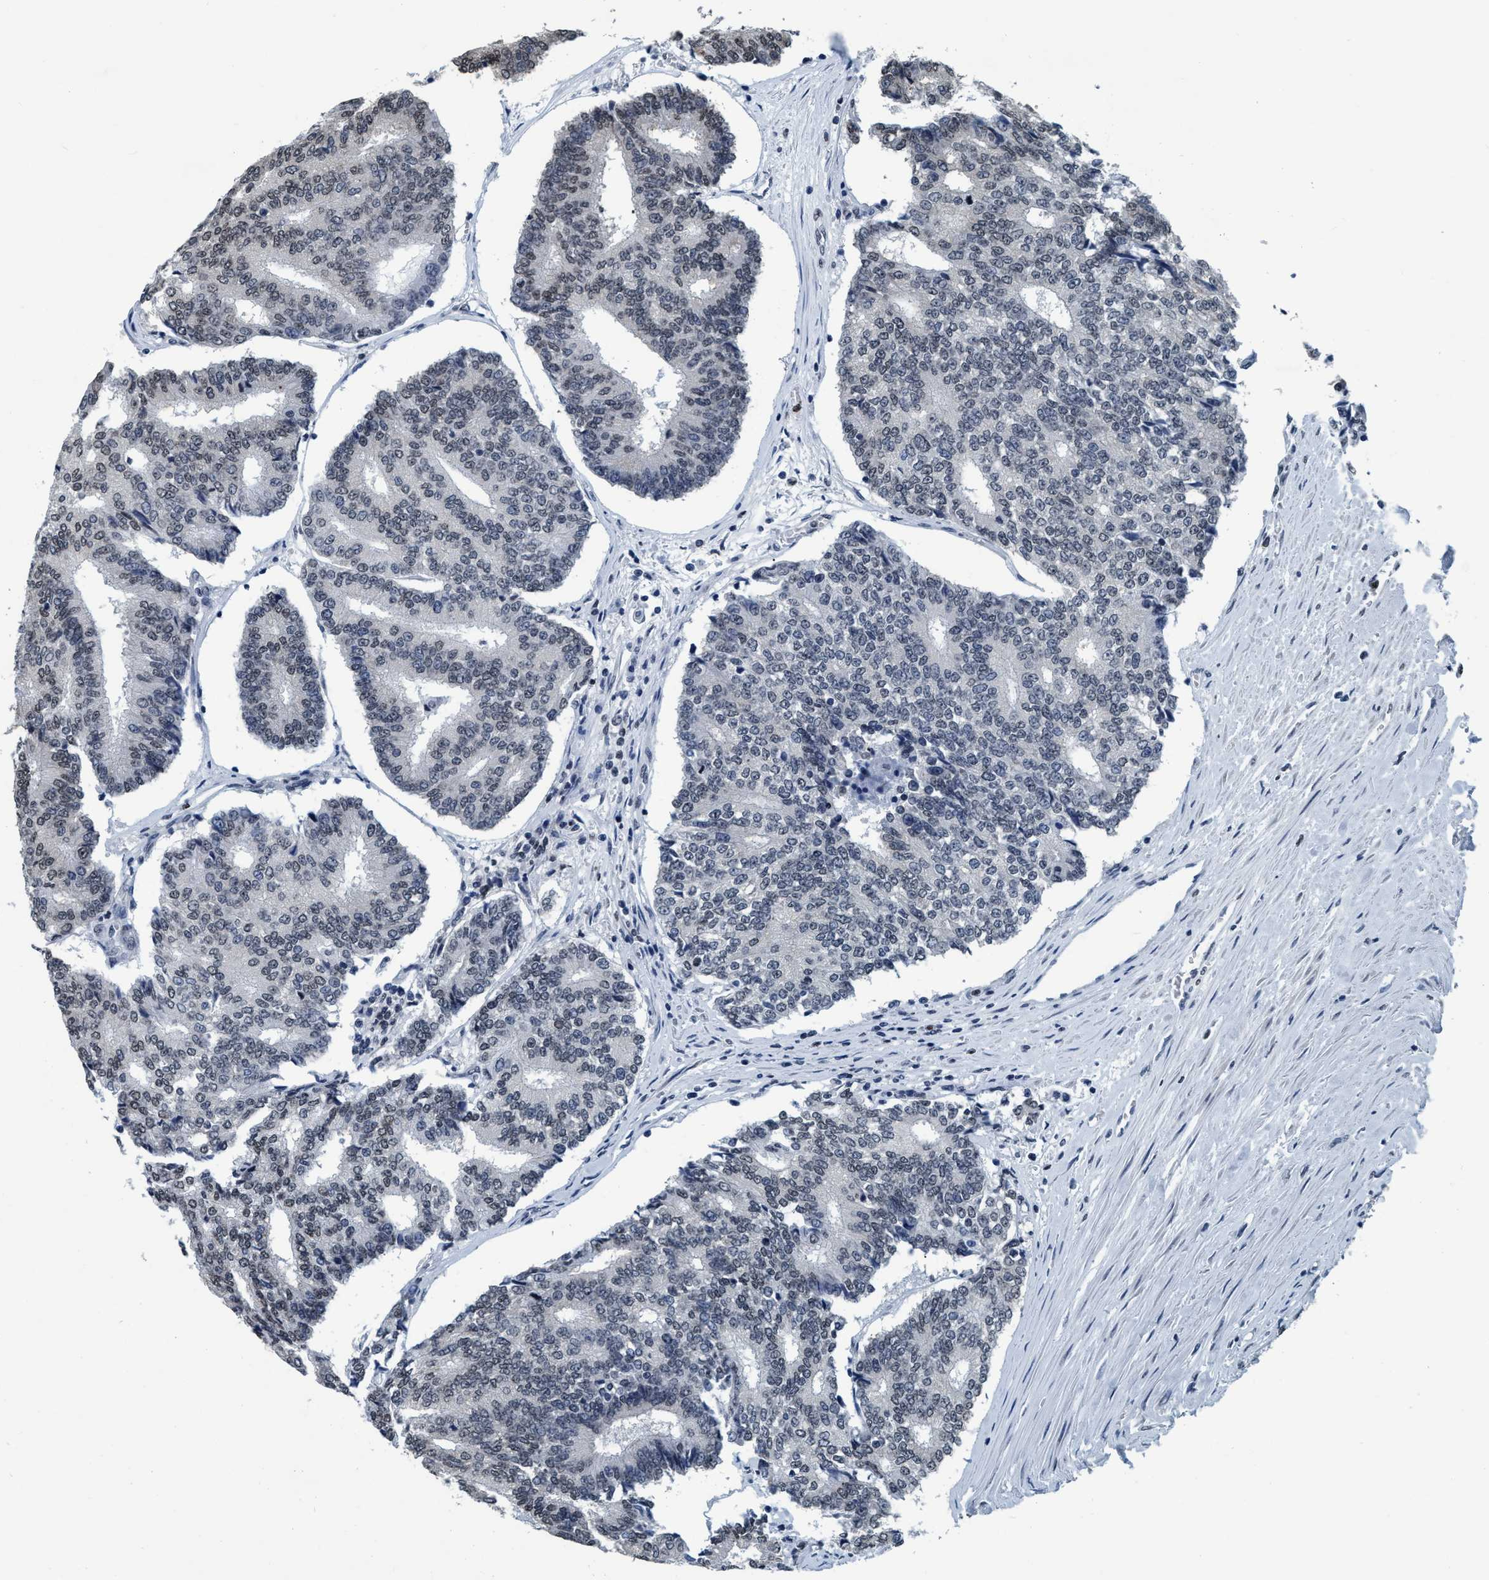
{"staining": {"intensity": "weak", "quantity": "<25%", "location": "nuclear"}, "tissue": "prostate cancer", "cell_type": "Tumor cells", "image_type": "cancer", "snomed": [{"axis": "morphology", "description": "Adenocarcinoma, High grade"}, {"axis": "topography", "description": "Prostate"}], "caption": "The micrograph exhibits no significant positivity in tumor cells of prostate cancer.", "gene": "CCNE2", "patient": {"sex": "male", "age": 55}}